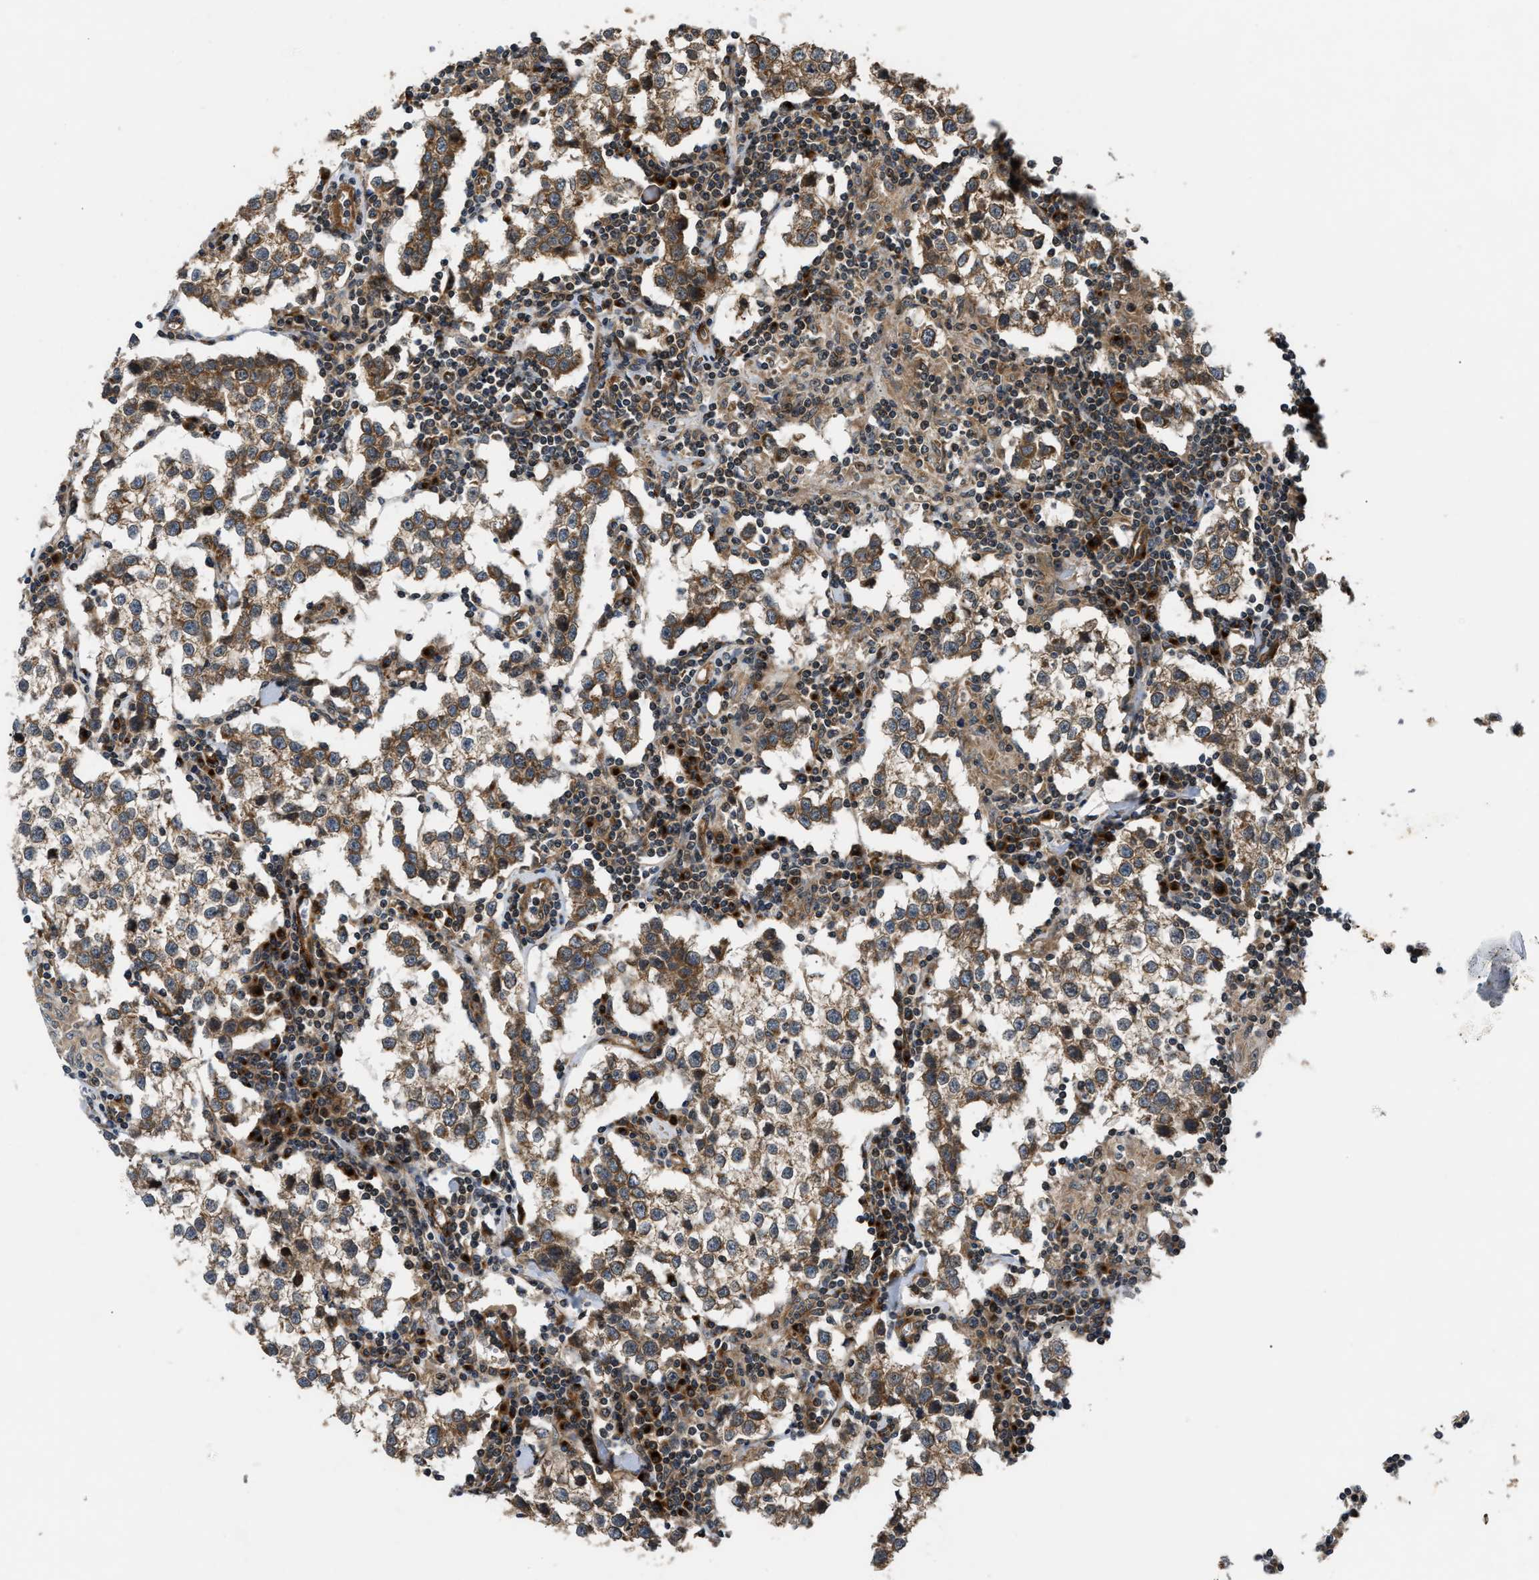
{"staining": {"intensity": "moderate", "quantity": ">75%", "location": "cytoplasmic/membranous"}, "tissue": "testis cancer", "cell_type": "Tumor cells", "image_type": "cancer", "snomed": [{"axis": "morphology", "description": "Seminoma, NOS"}, {"axis": "morphology", "description": "Carcinoma, Embryonal, NOS"}, {"axis": "topography", "description": "Testis"}], "caption": "High-power microscopy captured an immunohistochemistry histopathology image of testis cancer, revealing moderate cytoplasmic/membranous staining in about >75% of tumor cells.", "gene": "PNPLA8", "patient": {"sex": "male", "age": 36}}